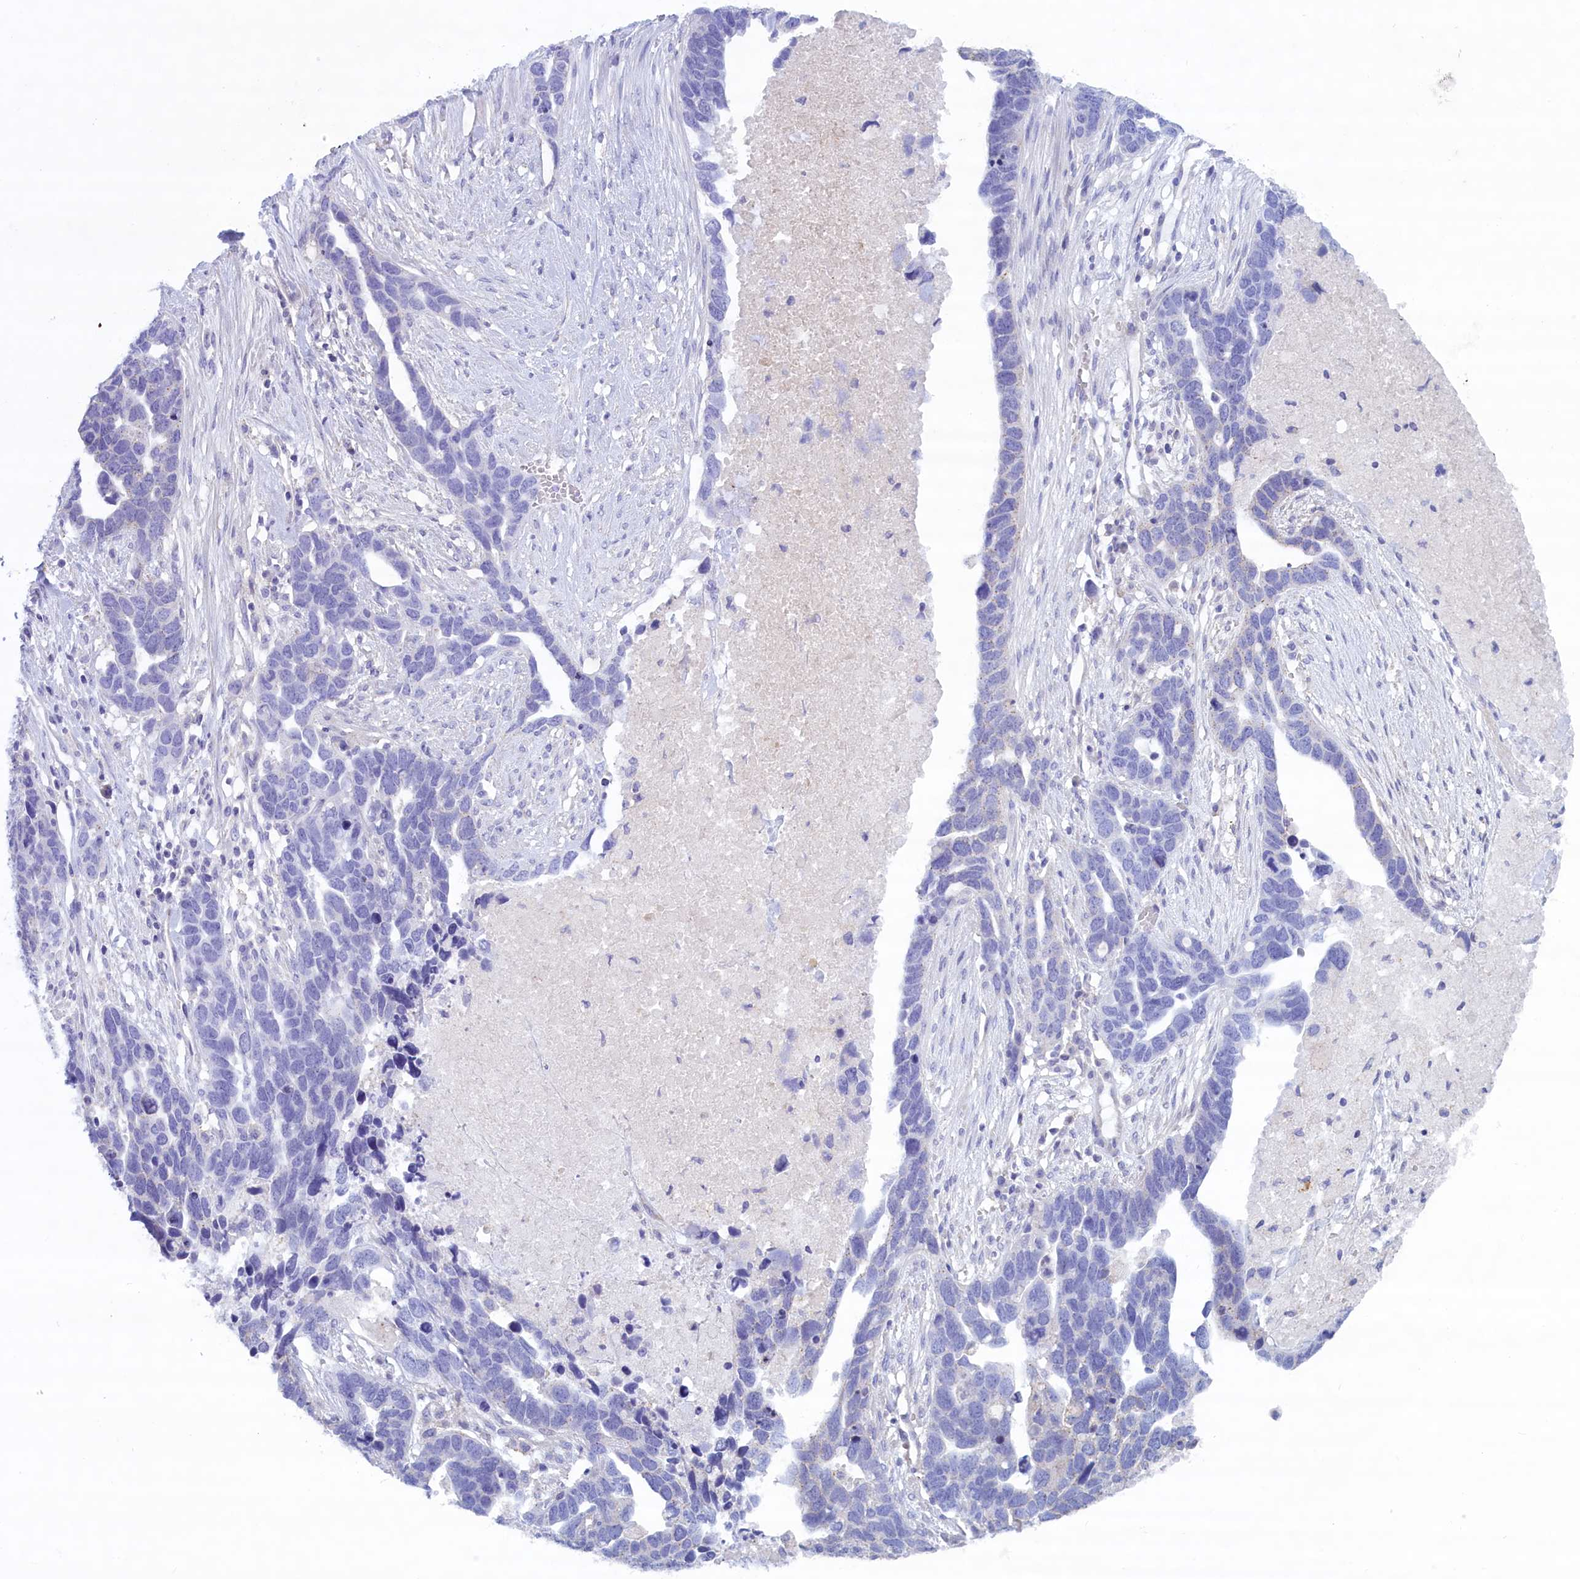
{"staining": {"intensity": "negative", "quantity": "none", "location": "none"}, "tissue": "ovarian cancer", "cell_type": "Tumor cells", "image_type": "cancer", "snomed": [{"axis": "morphology", "description": "Cystadenocarcinoma, serous, NOS"}, {"axis": "topography", "description": "Ovary"}], "caption": "This is an immunohistochemistry micrograph of human ovarian cancer. There is no staining in tumor cells.", "gene": "MPV17L2", "patient": {"sex": "female", "age": 54}}